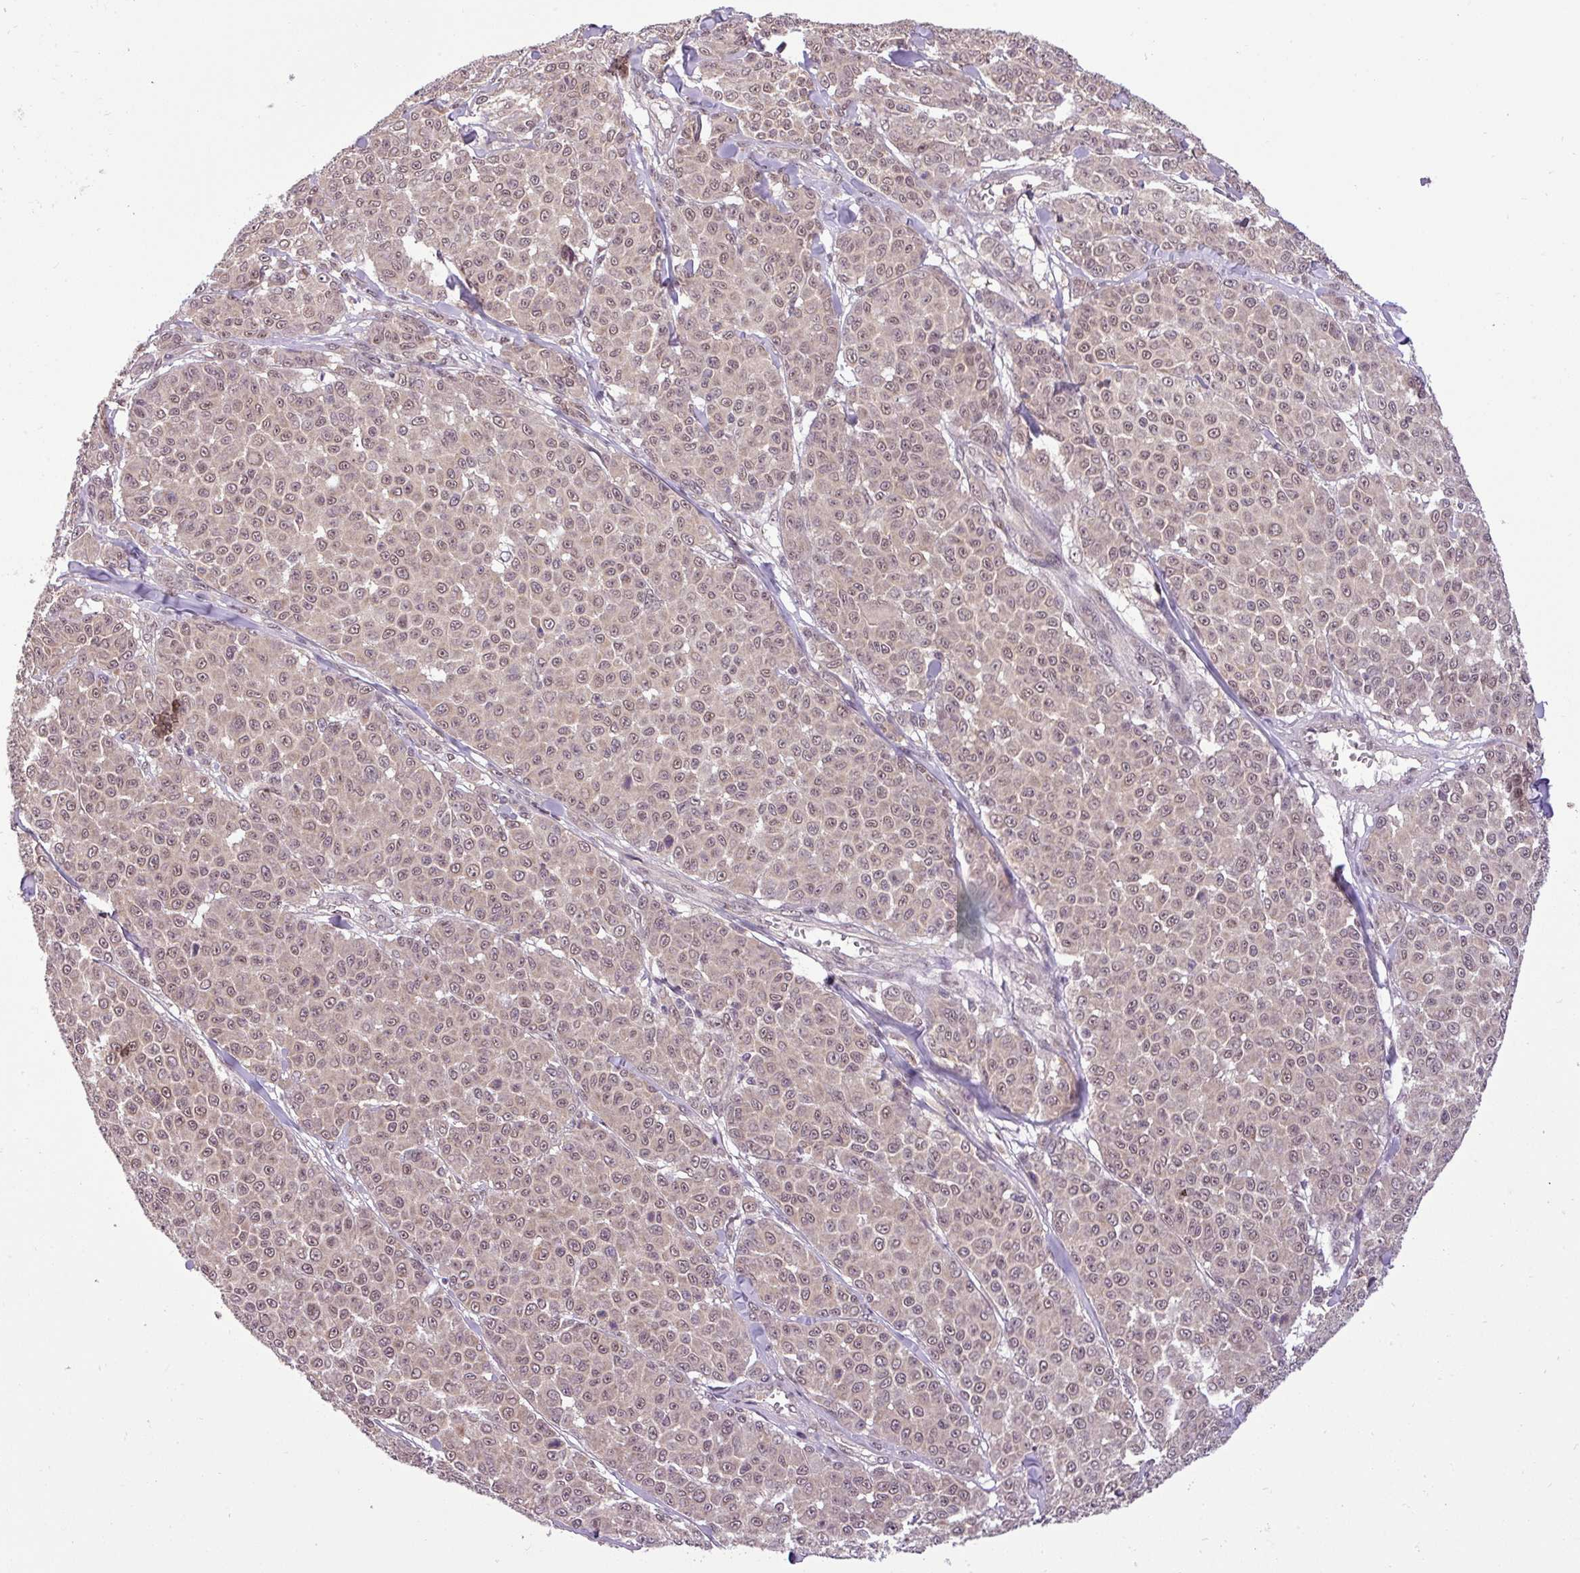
{"staining": {"intensity": "weak", "quantity": ">75%", "location": "nuclear"}, "tissue": "melanoma", "cell_type": "Tumor cells", "image_type": "cancer", "snomed": [{"axis": "morphology", "description": "Malignant melanoma, NOS"}, {"axis": "topography", "description": "Skin"}], "caption": "A high-resolution image shows immunohistochemistry (IHC) staining of melanoma, which demonstrates weak nuclear expression in approximately >75% of tumor cells.", "gene": "MFHAS1", "patient": {"sex": "male", "age": 46}}